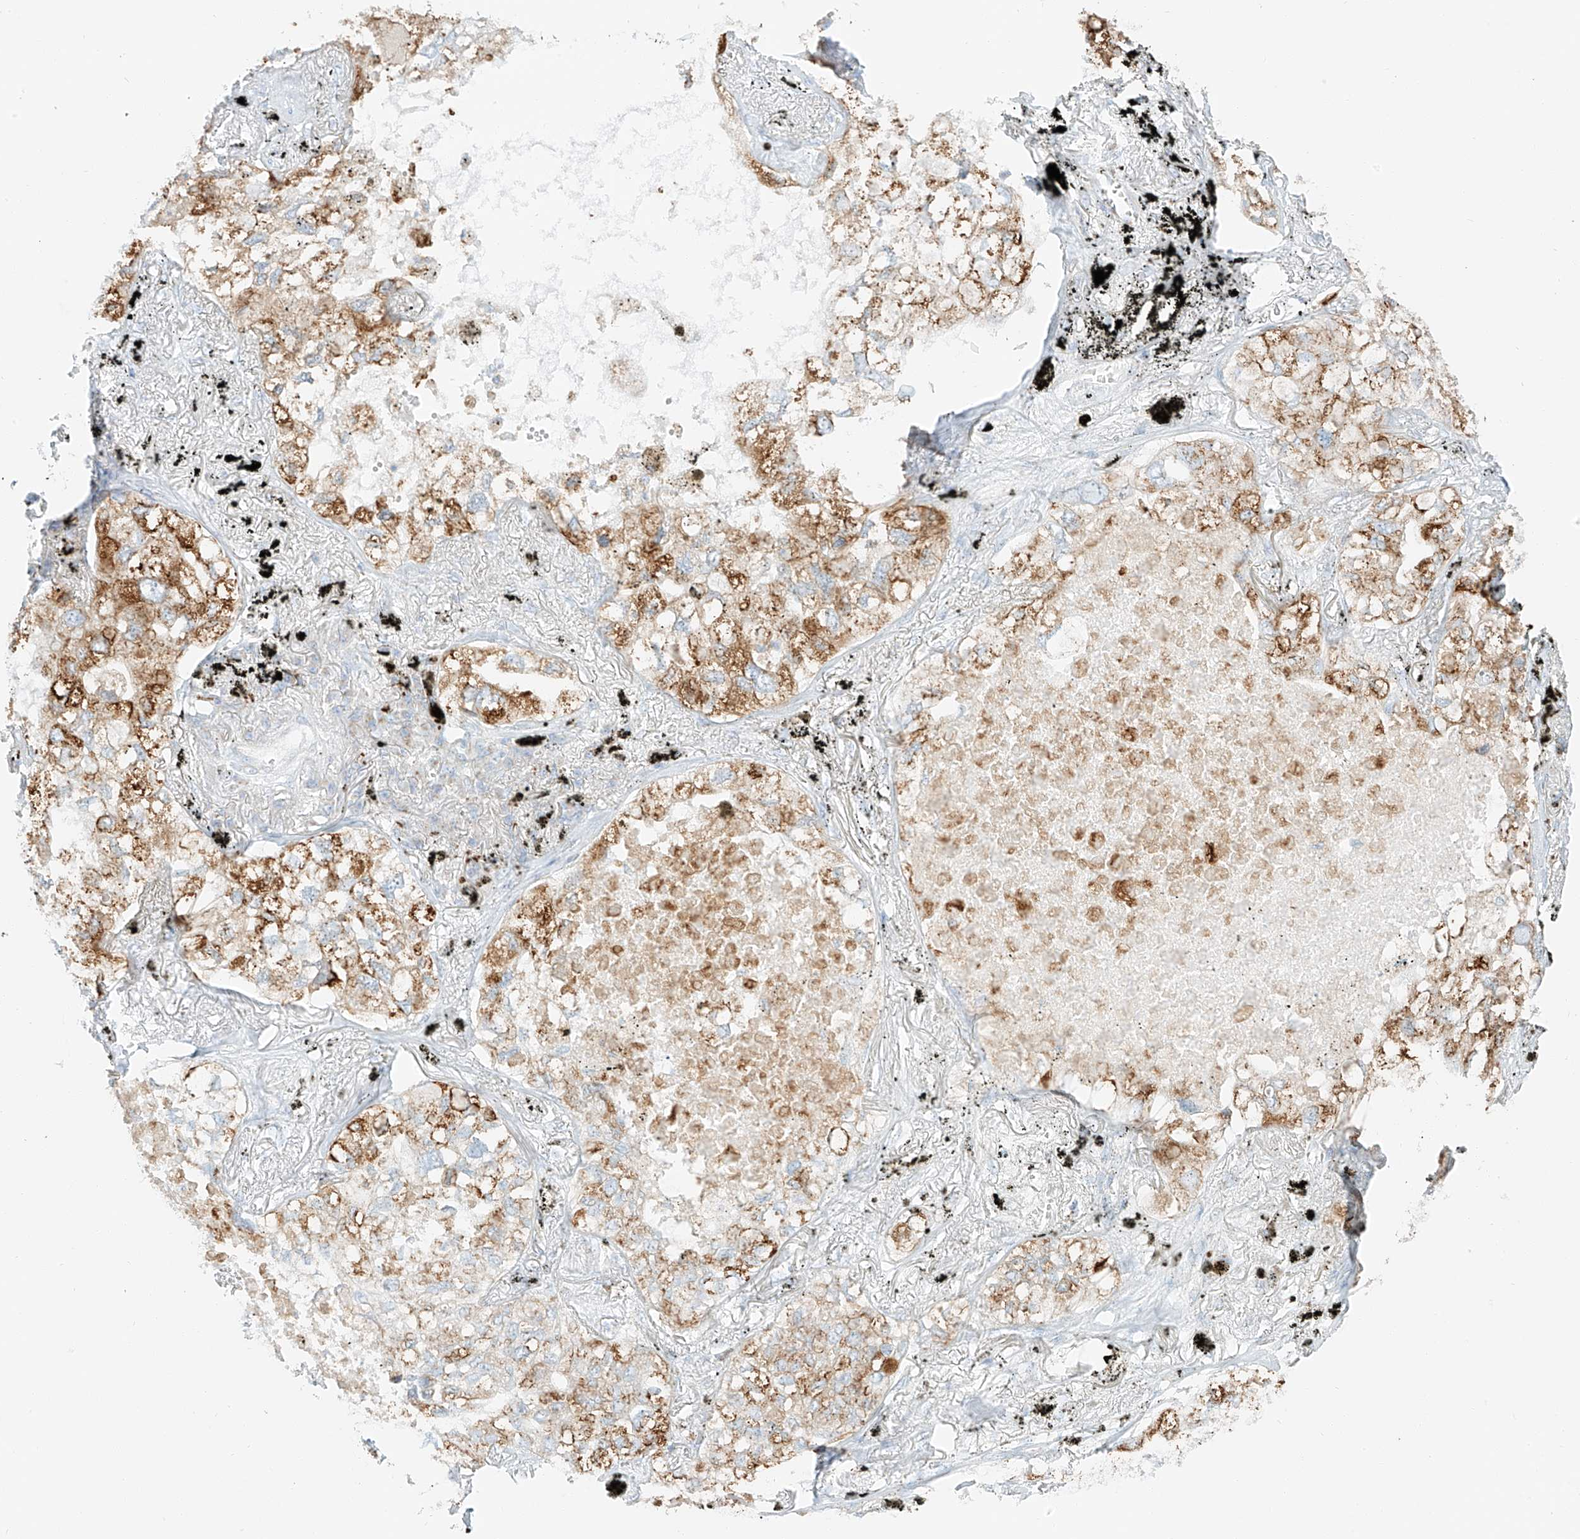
{"staining": {"intensity": "moderate", "quantity": ">75%", "location": "cytoplasmic/membranous"}, "tissue": "lung cancer", "cell_type": "Tumor cells", "image_type": "cancer", "snomed": [{"axis": "morphology", "description": "Adenocarcinoma, NOS"}, {"axis": "topography", "description": "Lung"}], "caption": "Immunohistochemistry (IHC) of adenocarcinoma (lung) shows medium levels of moderate cytoplasmic/membranous staining in about >75% of tumor cells.", "gene": "SLC35F6", "patient": {"sex": "male", "age": 65}}